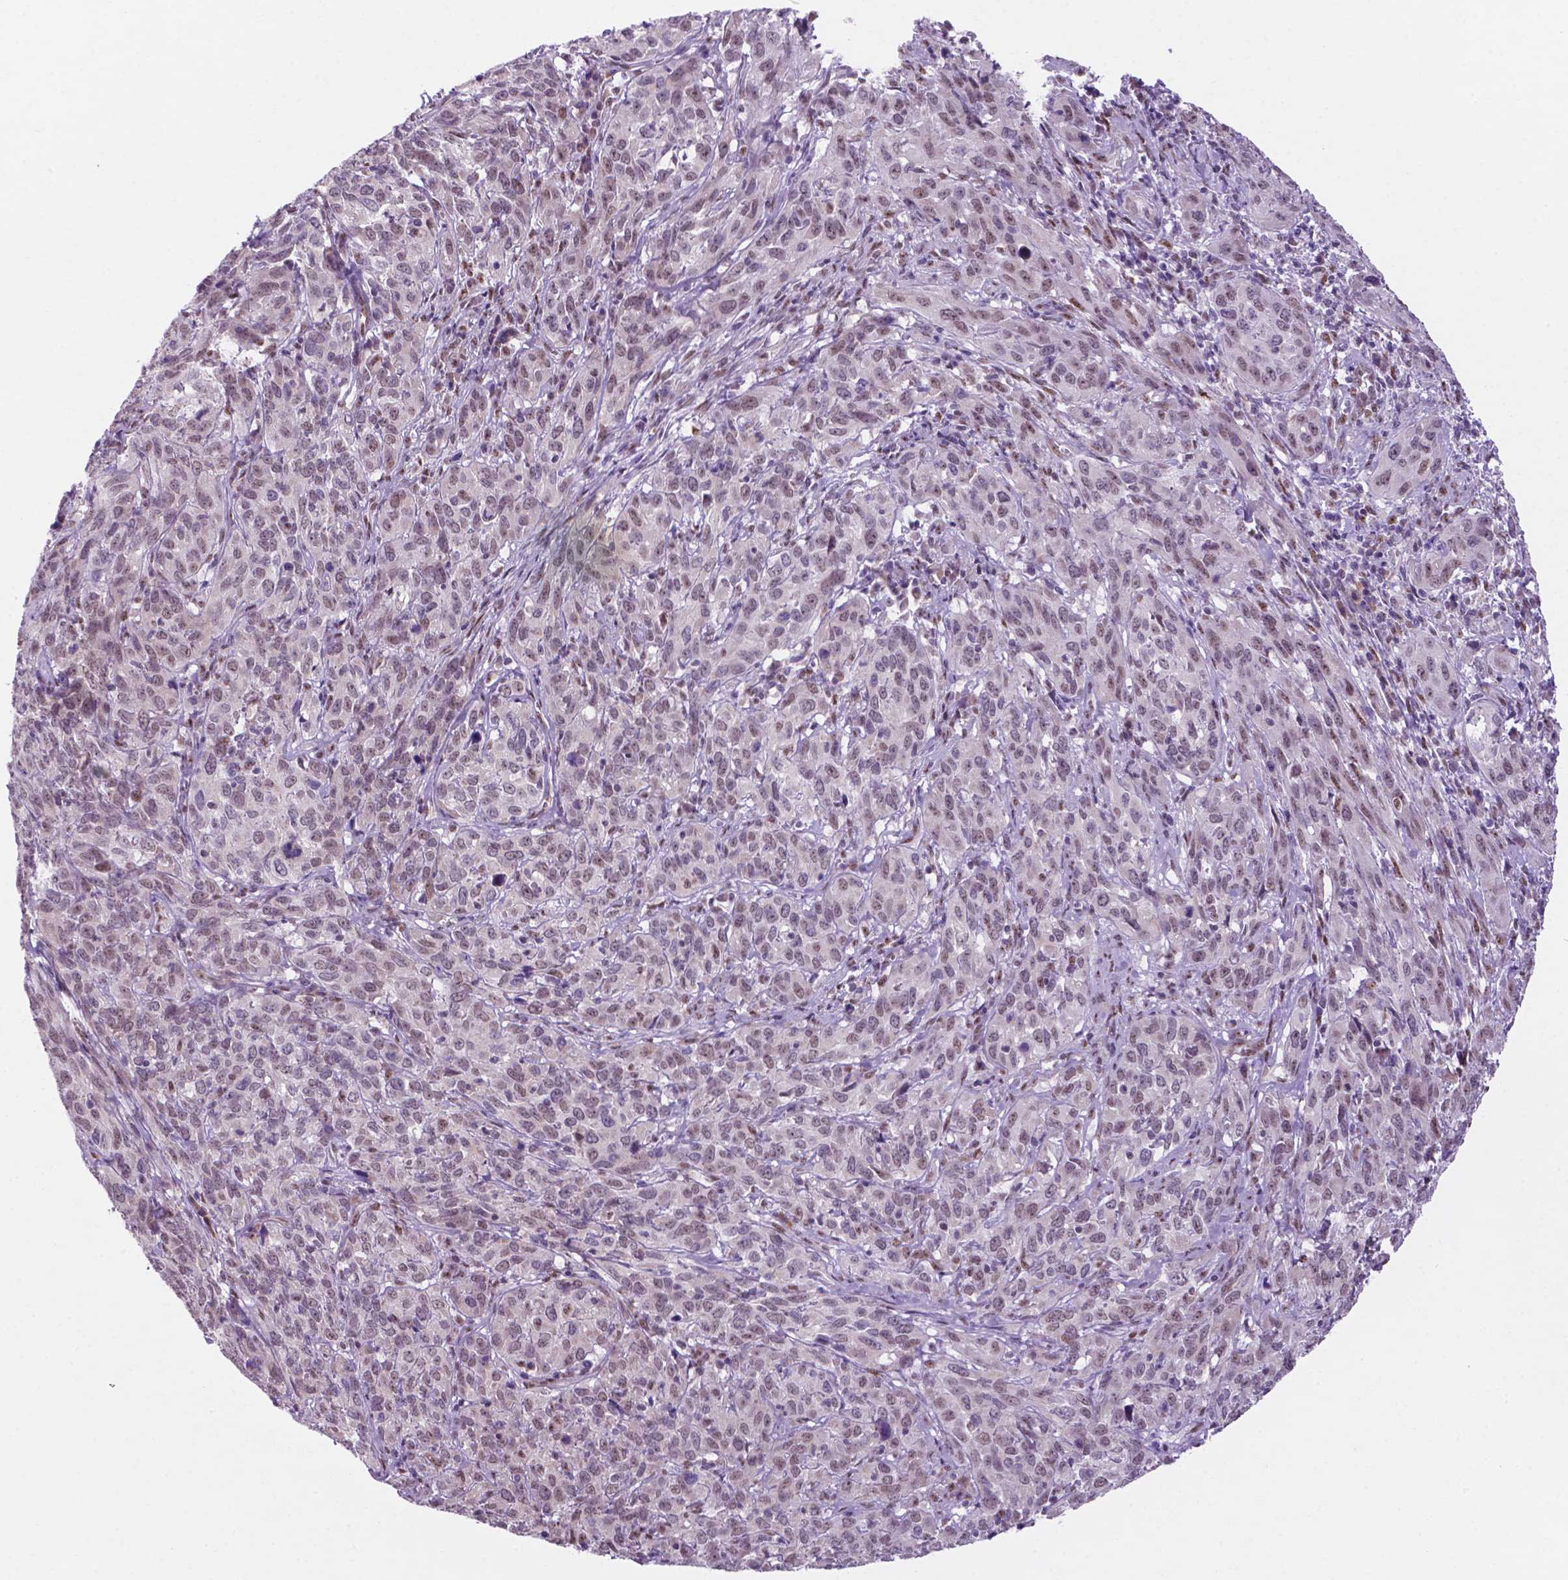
{"staining": {"intensity": "weak", "quantity": "25%-75%", "location": "nuclear"}, "tissue": "cervical cancer", "cell_type": "Tumor cells", "image_type": "cancer", "snomed": [{"axis": "morphology", "description": "Squamous cell carcinoma, NOS"}, {"axis": "topography", "description": "Cervix"}], "caption": "Immunohistochemistry (DAB (3,3'-diaminobenzidine)) staining of human squamous cell carcinoma (cervical) displays weak nuclear protein positivity in approximately 25%-75% of tumor cells. (DAB (3,3'-diaminobenzidine) IHC with brightfield microscopy, high magnification).", "gene": "C18orf21", "patient": {"sex": "female", "age": 51}}